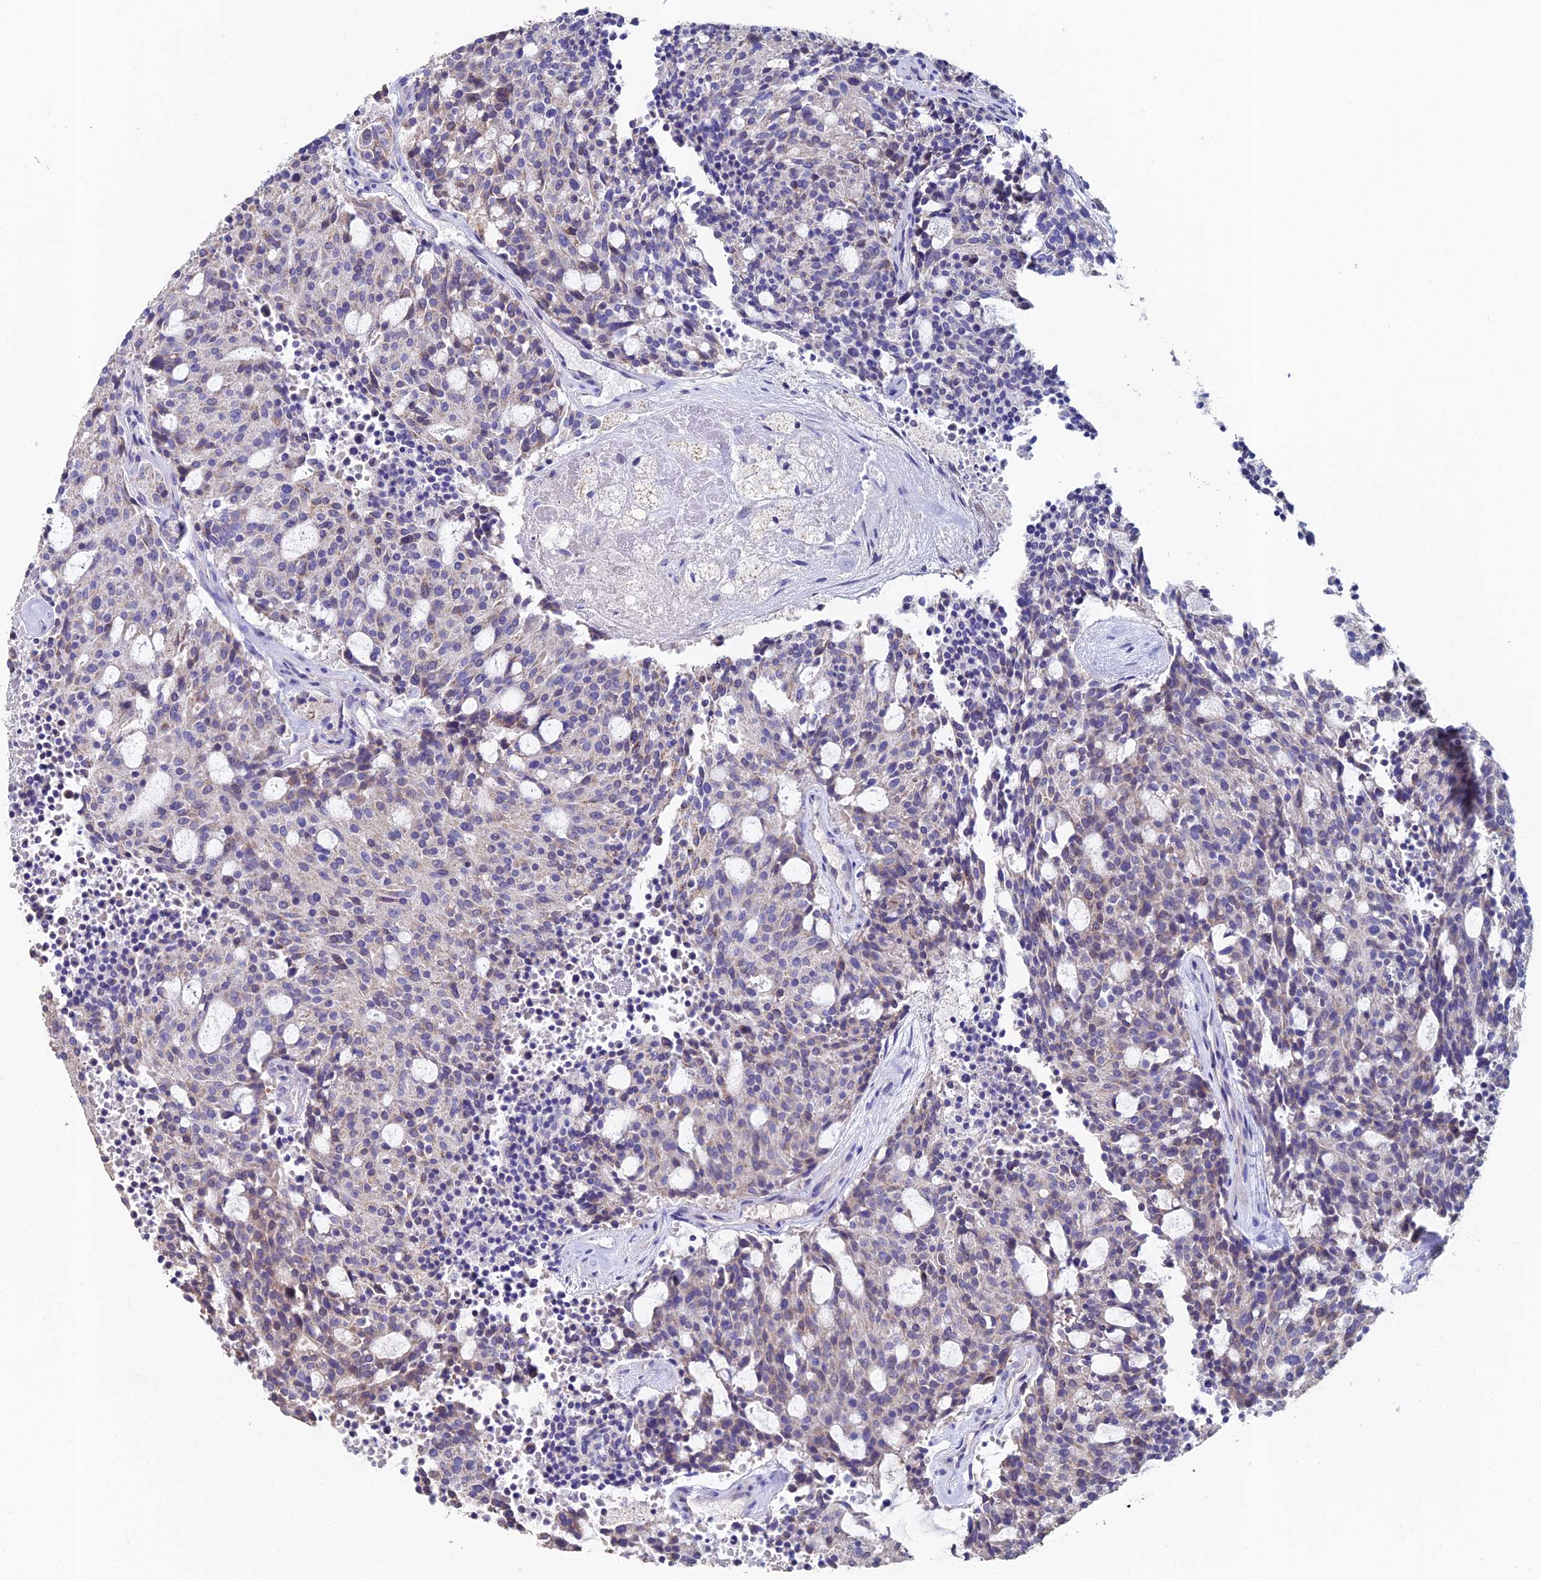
{"staining": {"intensity": "weak", "quantity": "<25%", "location": "cytoplasmic/membranous"}, "tissue": "carcinoid", "cell_type": "Tumor cells", "image_type": "cancer", "snomed": [{"axis": "morphology", "description": "Carcinoid, malignant, NOS"}, {"axis": "topography", "description": "Pancreas"}], "caption": "This is a image of IHC staining of carcinoid, which shows no expression in tumor cells. Nuclei are stained in blue.", "gene": "ESRRG", "patient": {"sex": "female", "age": 54}}